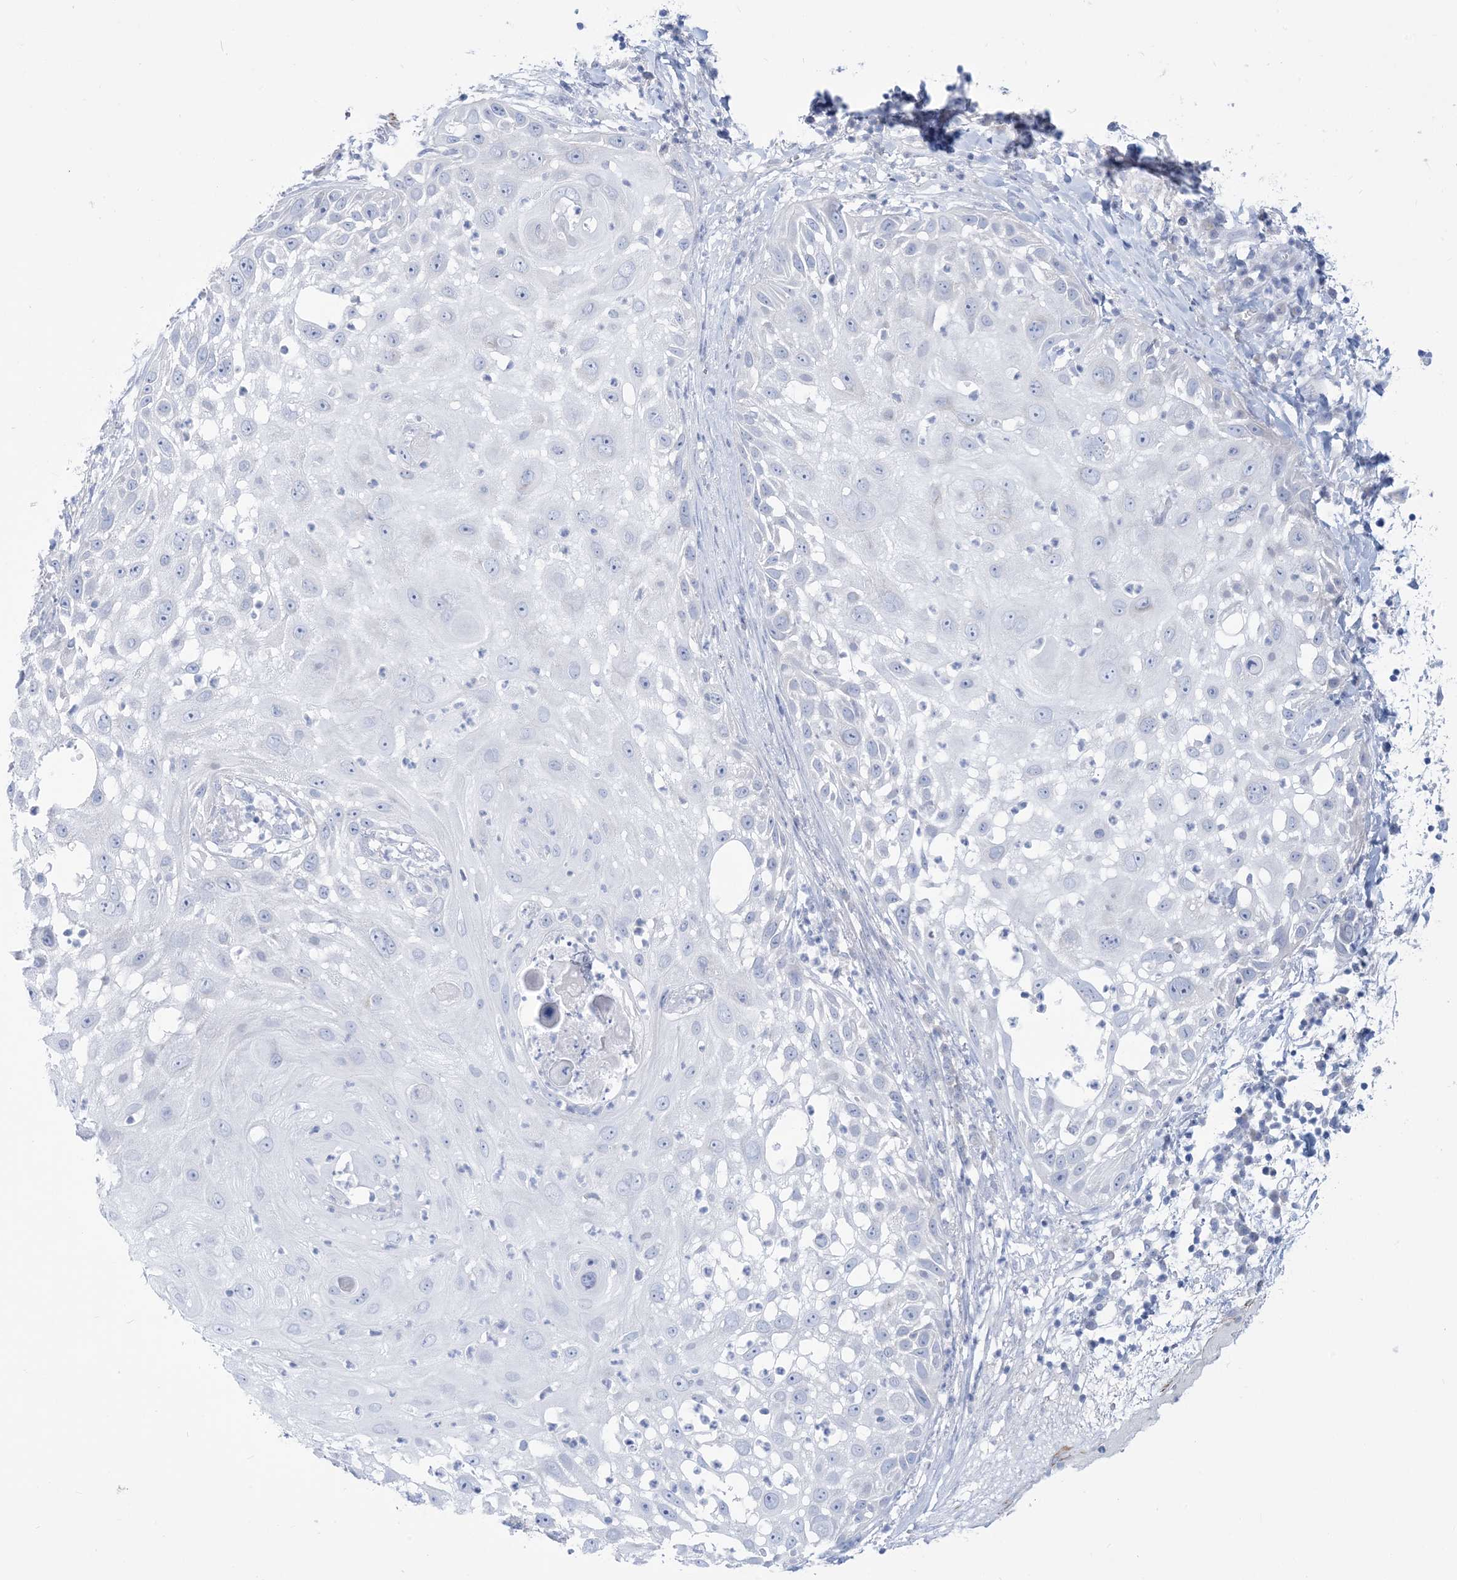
{"staining": {"intensity": "negative", "quantity": "none", "location": "none"}, "tissue": "skin cancer", "cell_type": "Tumor cells", "image_type": "cancer", "snomed": [{"axis": "morphology", "description": "Squamous cell carcinoma, NOS"}, {"axis": "topography", "description": "Skin"}], "caption": "This is an IHC histopathology image of skin cancer (squamous cell carcinoma). There is no expression in tumor cells.", "gene": "MARS2", "patient": {"sex": "female", "age": 44}}